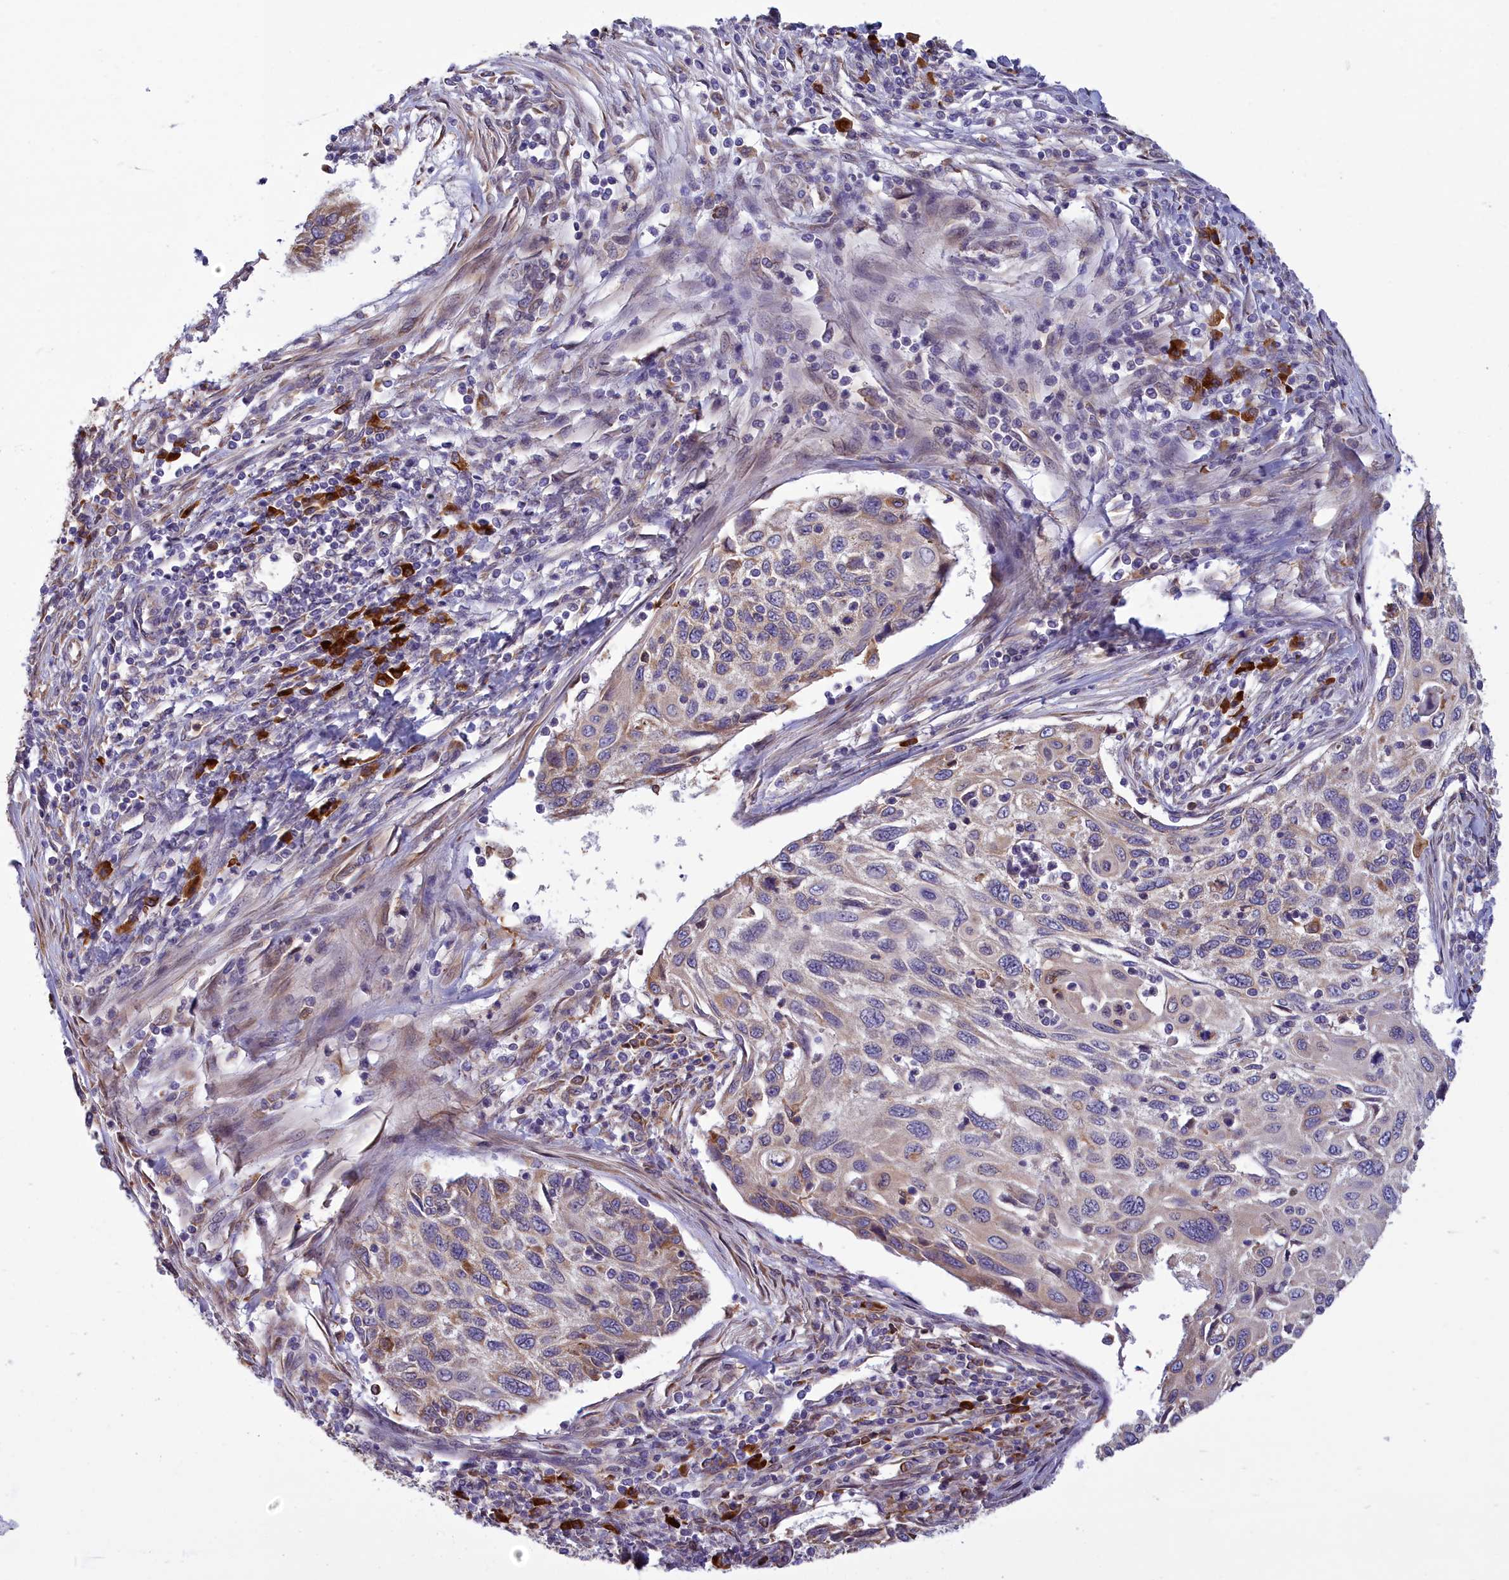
{"staining": {"intensity": "weak", "quantity": "25%-75%", "location": "cytoplasmic/membranous"}, "tissue": "cervical cancer", "cell_type": "Tumor cells", "image_type": "cancer", "snomed": [{"axis": "morphology", "description": "Squamous cell carcinoma, NOS"}, {"axis": "topography", "description": "Cervix"}], "caption": "The image exhibits a brown stain indicating the presence of a protein in the cytoplasmic/membranous of tumor cells in squamous cell carcinoma (cervical).", "gene": "HM13", "patient": {"sex": "female", "age": 70}}